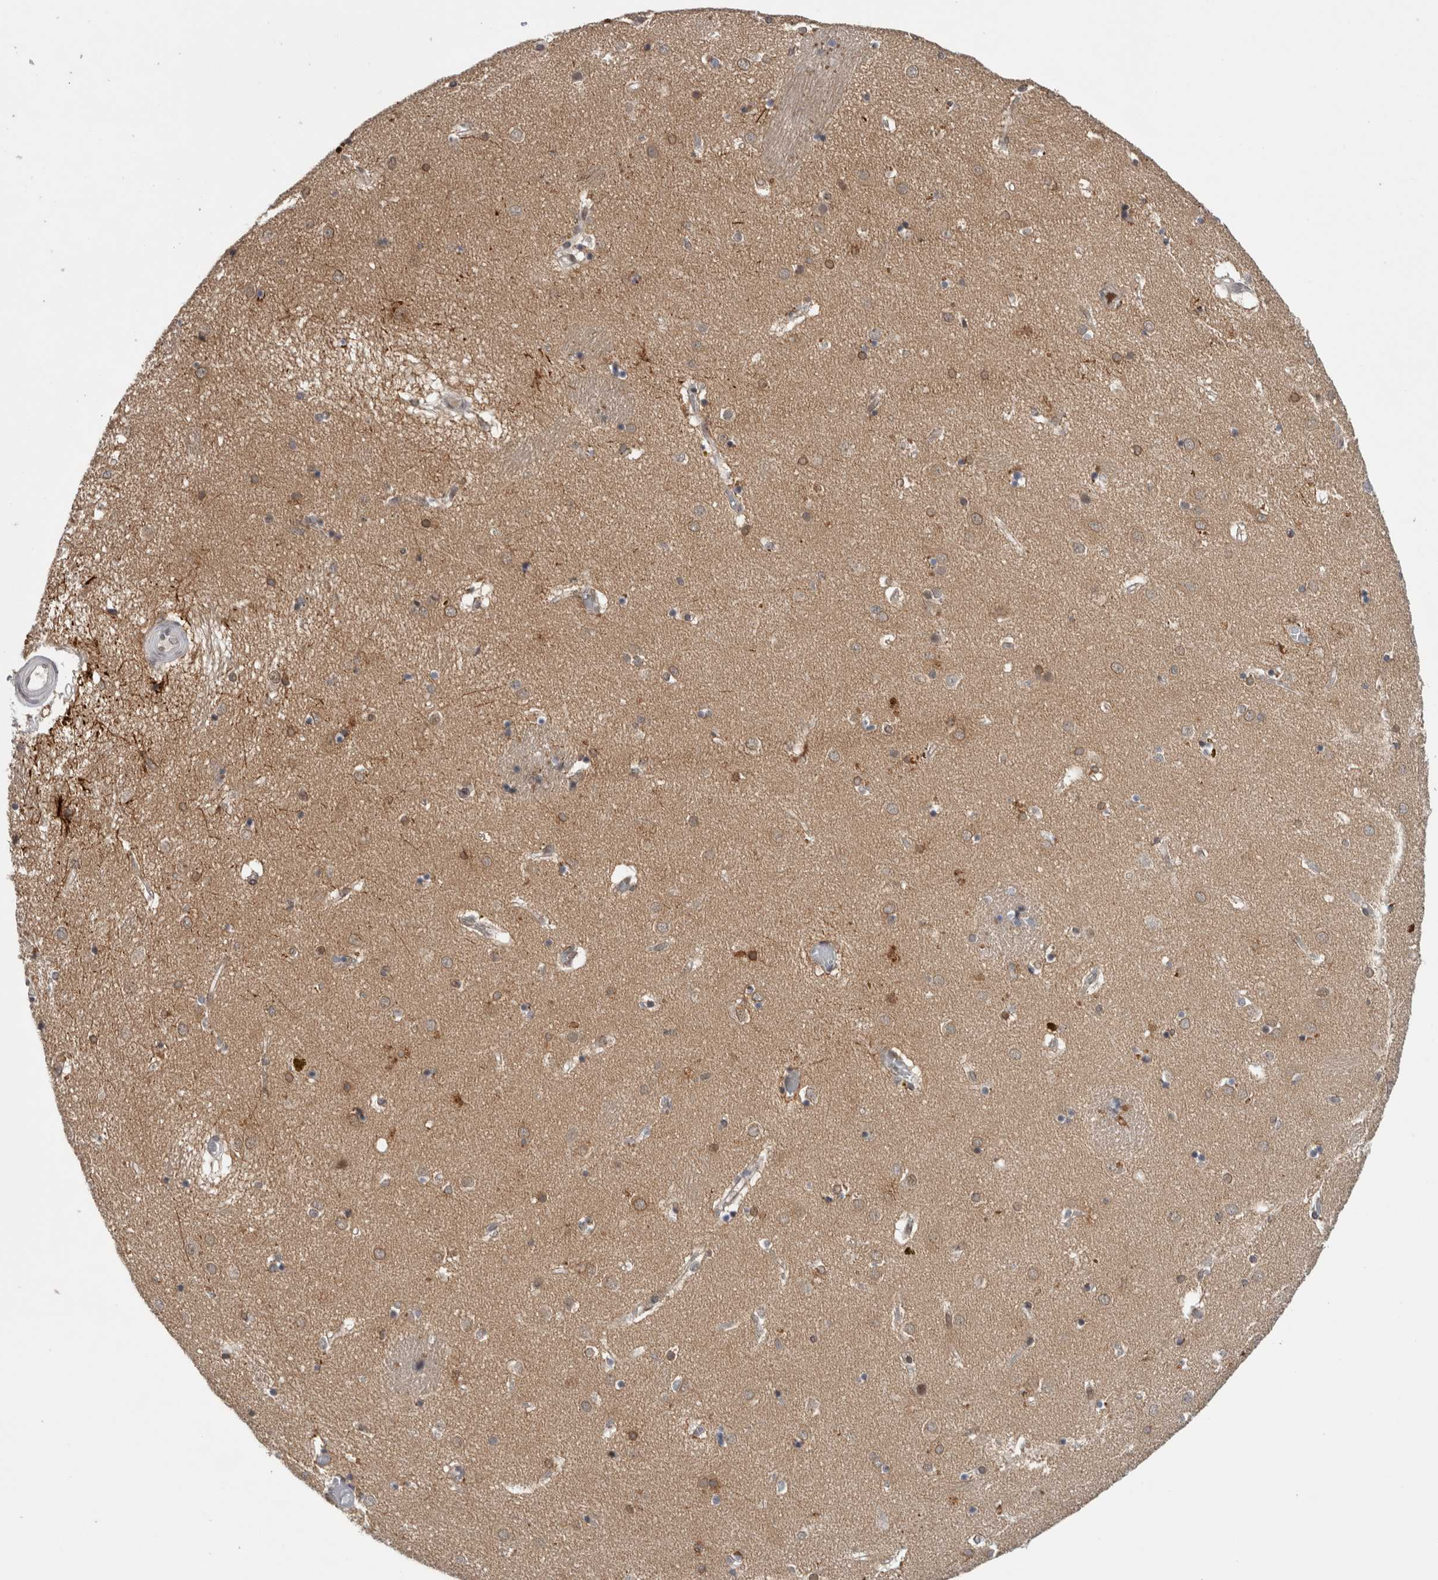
{"staining": {"intensity": "weak", "quantity": "<25%", "location": "cytoplasmic/membranous"}, "tissue": "caudate", "cell_type": "Glial cells", "image_type": "normal", "snomed": [{"axis": "morphology", "description": "Normal tissue, NOS"}, {"axis": "topography", "description": "Lateral ventricle wall"}], "caption": "There is no significant expression in glial cells of caudate. Nuclei are stained in blue.", "gene": "PRXL2A", "patient": {"sex": "male", "age": 70}}